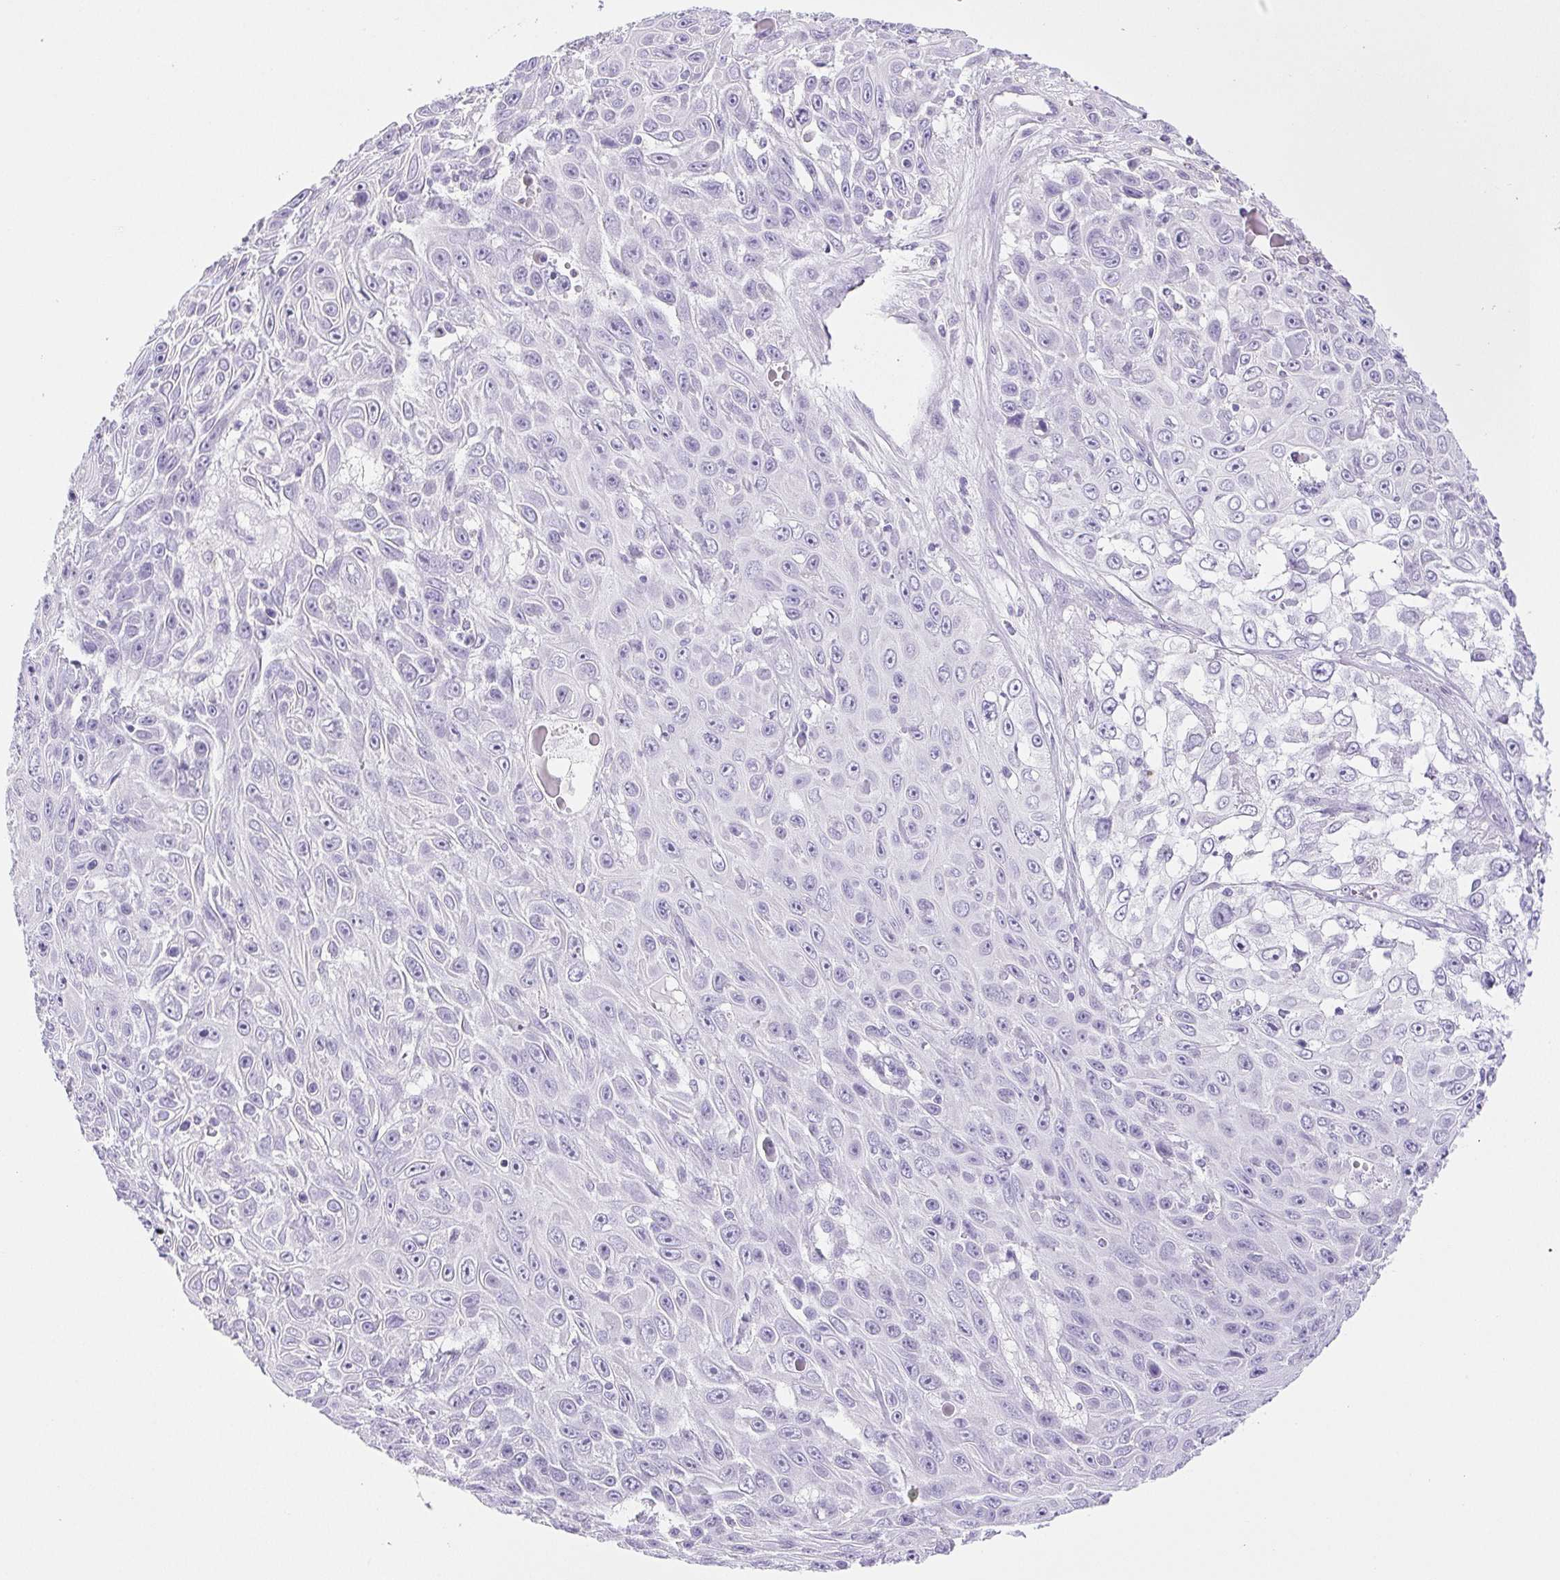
{"staining": {"intensity": "negative", "quantity": "none", "location": "none"}, "tissue": "skin cancer", "cell_type": "Tumor cells", "image_type": "cancer", "snomed": [{"axis": "morphology", "description": "Squamous cell carcinoma, NOS"}, {"axis": "topography", "description": "Skin"}], "caption": "Protein analysis of squamous cell carcinoma (skin) shows no significant staining in tumor cells.", "gene": "HLA-G", "patient": {"sex": "male", "age": 82}}